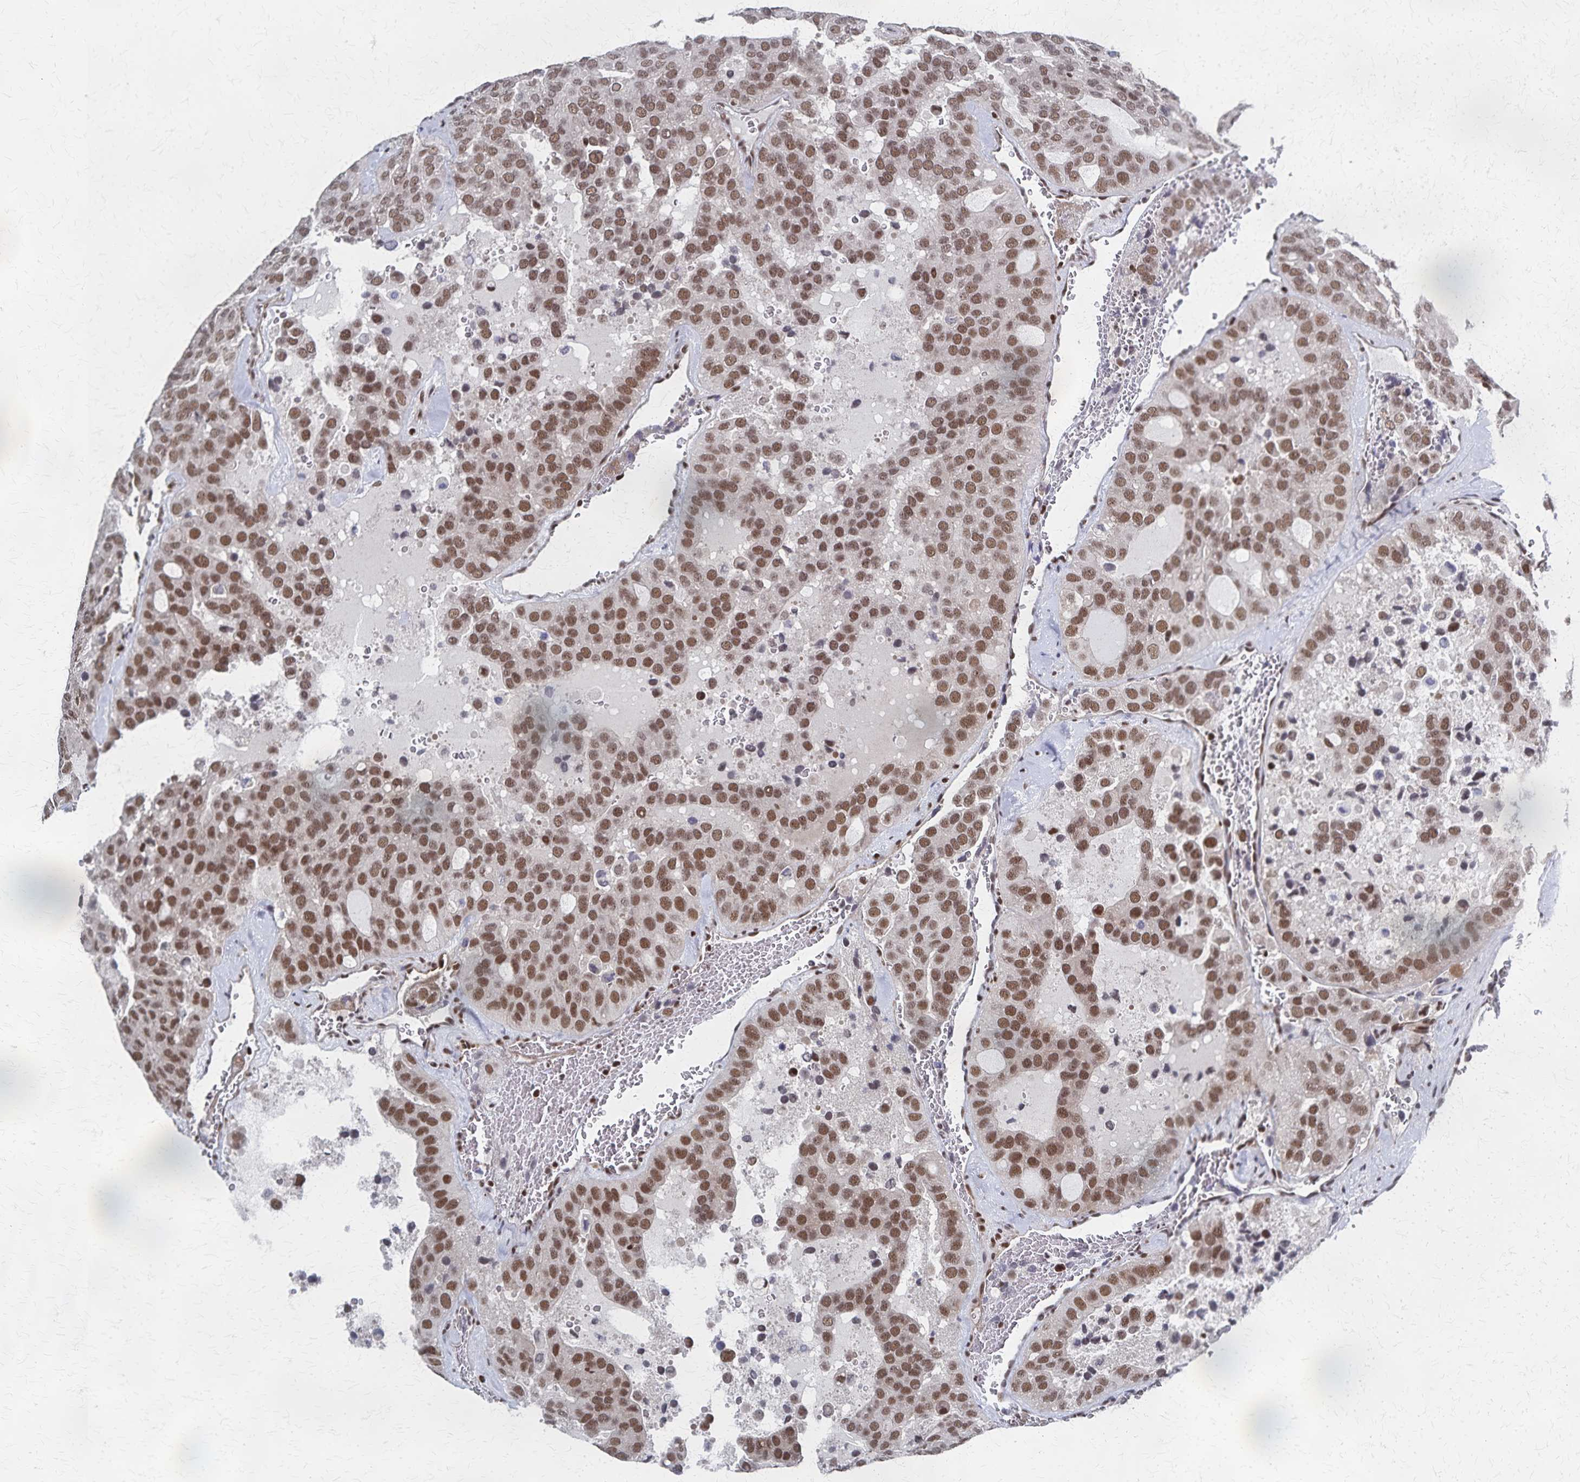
{"staining": {"intensity": "moderate", "quantity": "25%-75%", "location": "nuclear"}, "tissue": "thyroid cancer", "cell_type": "Tumor cells", "image_type": "cancer", "snomed": [{"axis": "morphology", "description": "Follicular adenoma carcinoma, NOS"}, {"axis": "topography", "description": "Thyroid gland"}], "caption": "Immunohistochemistry of human follicular adenoma carcinoma (thyroid) exhibits medium levels of moderate nuclear staining in approximately 25%-75% of tumor cells.", "gene": "GTF2B", "patient": {"sex": "male", "age": 75}}